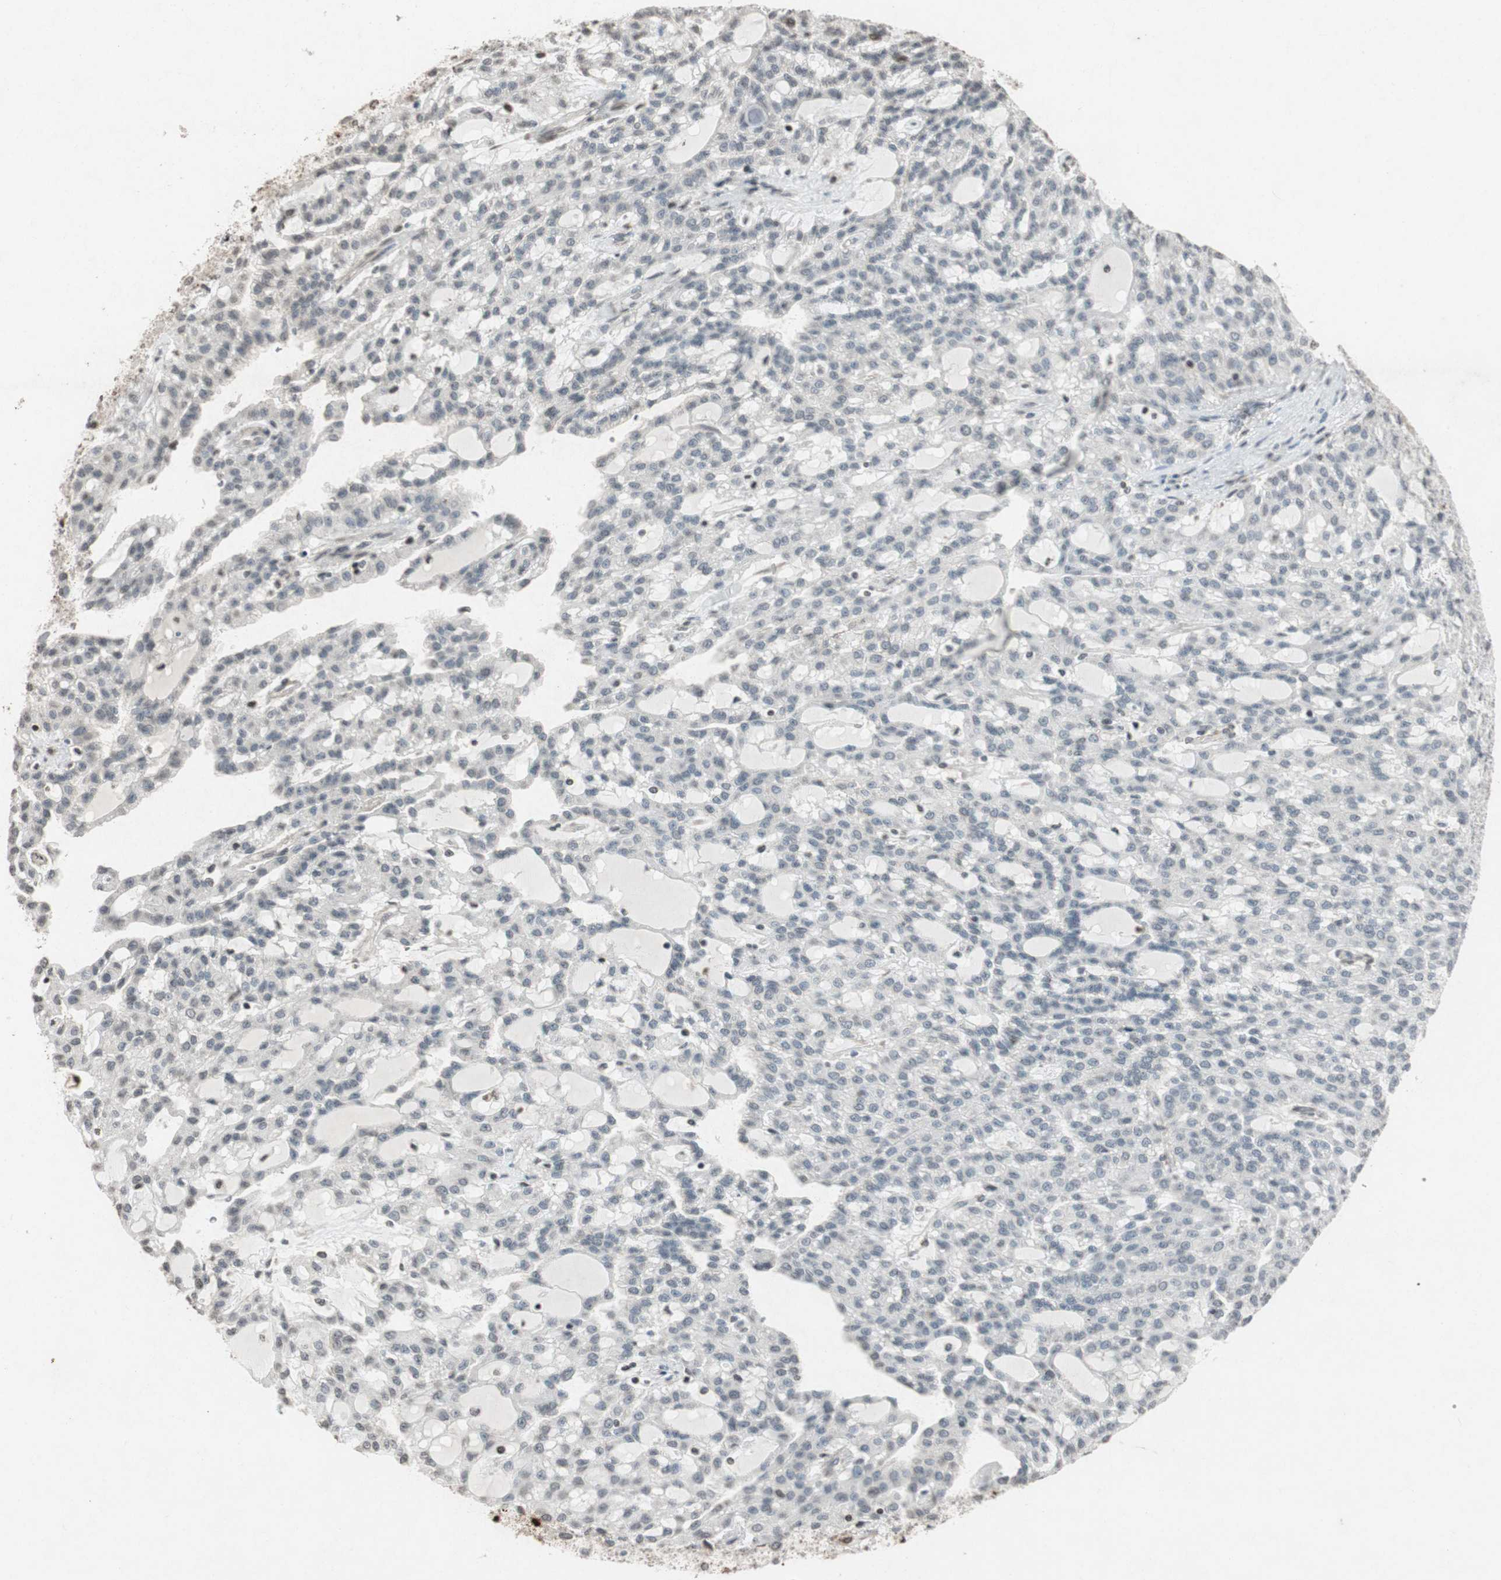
{"staining": {"intensity": "negative", "quantity": "none", "location": "none"}, "tissue": "renal cancer", "cell_type": "Tumor cells", "image_type": "cancer", "snomed": [{"axis": "morphology", "description": "Adenocarcinoma, NOS"}, {"axis": "topography", "description": "Kidney"}], "caption": "IHC histopathology image of neoplastic tissue: human renal adenocarcinoma stained with DAB (3,3'-diaminobenzidine) displays no significant protein expression in tumor cells.", "gene": "PRKG1", "patient": {"sex": "male", "age": 63}}